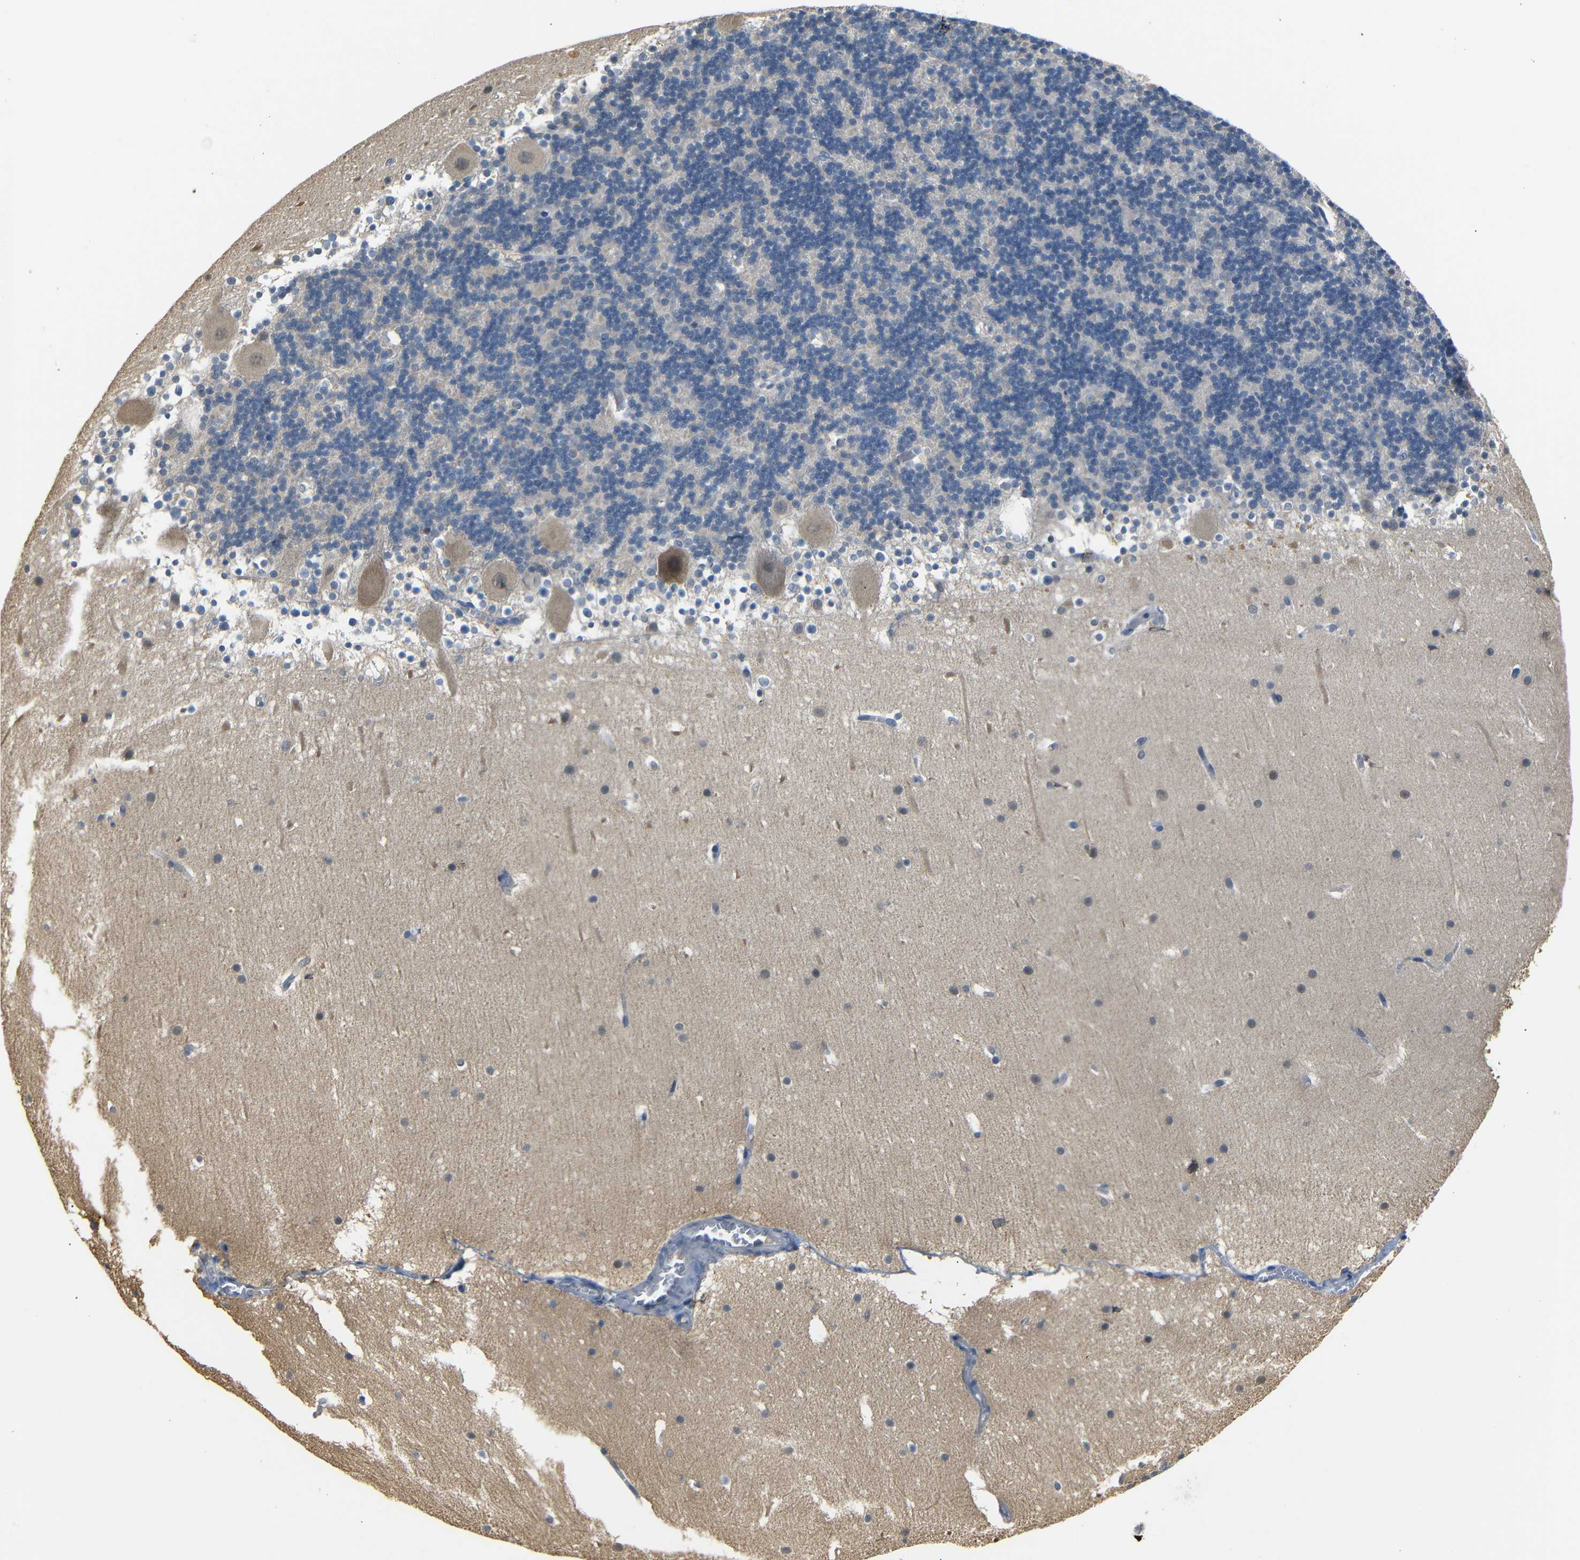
{"staining": {"intensity": "negative", "quantity": "none", "location": "none"}, "tissue": "cerebellum", "cell_type": "Cells in granular layer", "image_type": "normal", "snomed": [{"axis": "morphology", "description": "Normal tissue, NOS"}, {"axis": "topography", "description": "Cerebellum"}], "caption": "Human cerebellum stained for a protein using immunohistochemistry demonstrates no expression in cells in granular layer.", "gene": "SFN", "patient": {"sex": "male", "age": 45}}